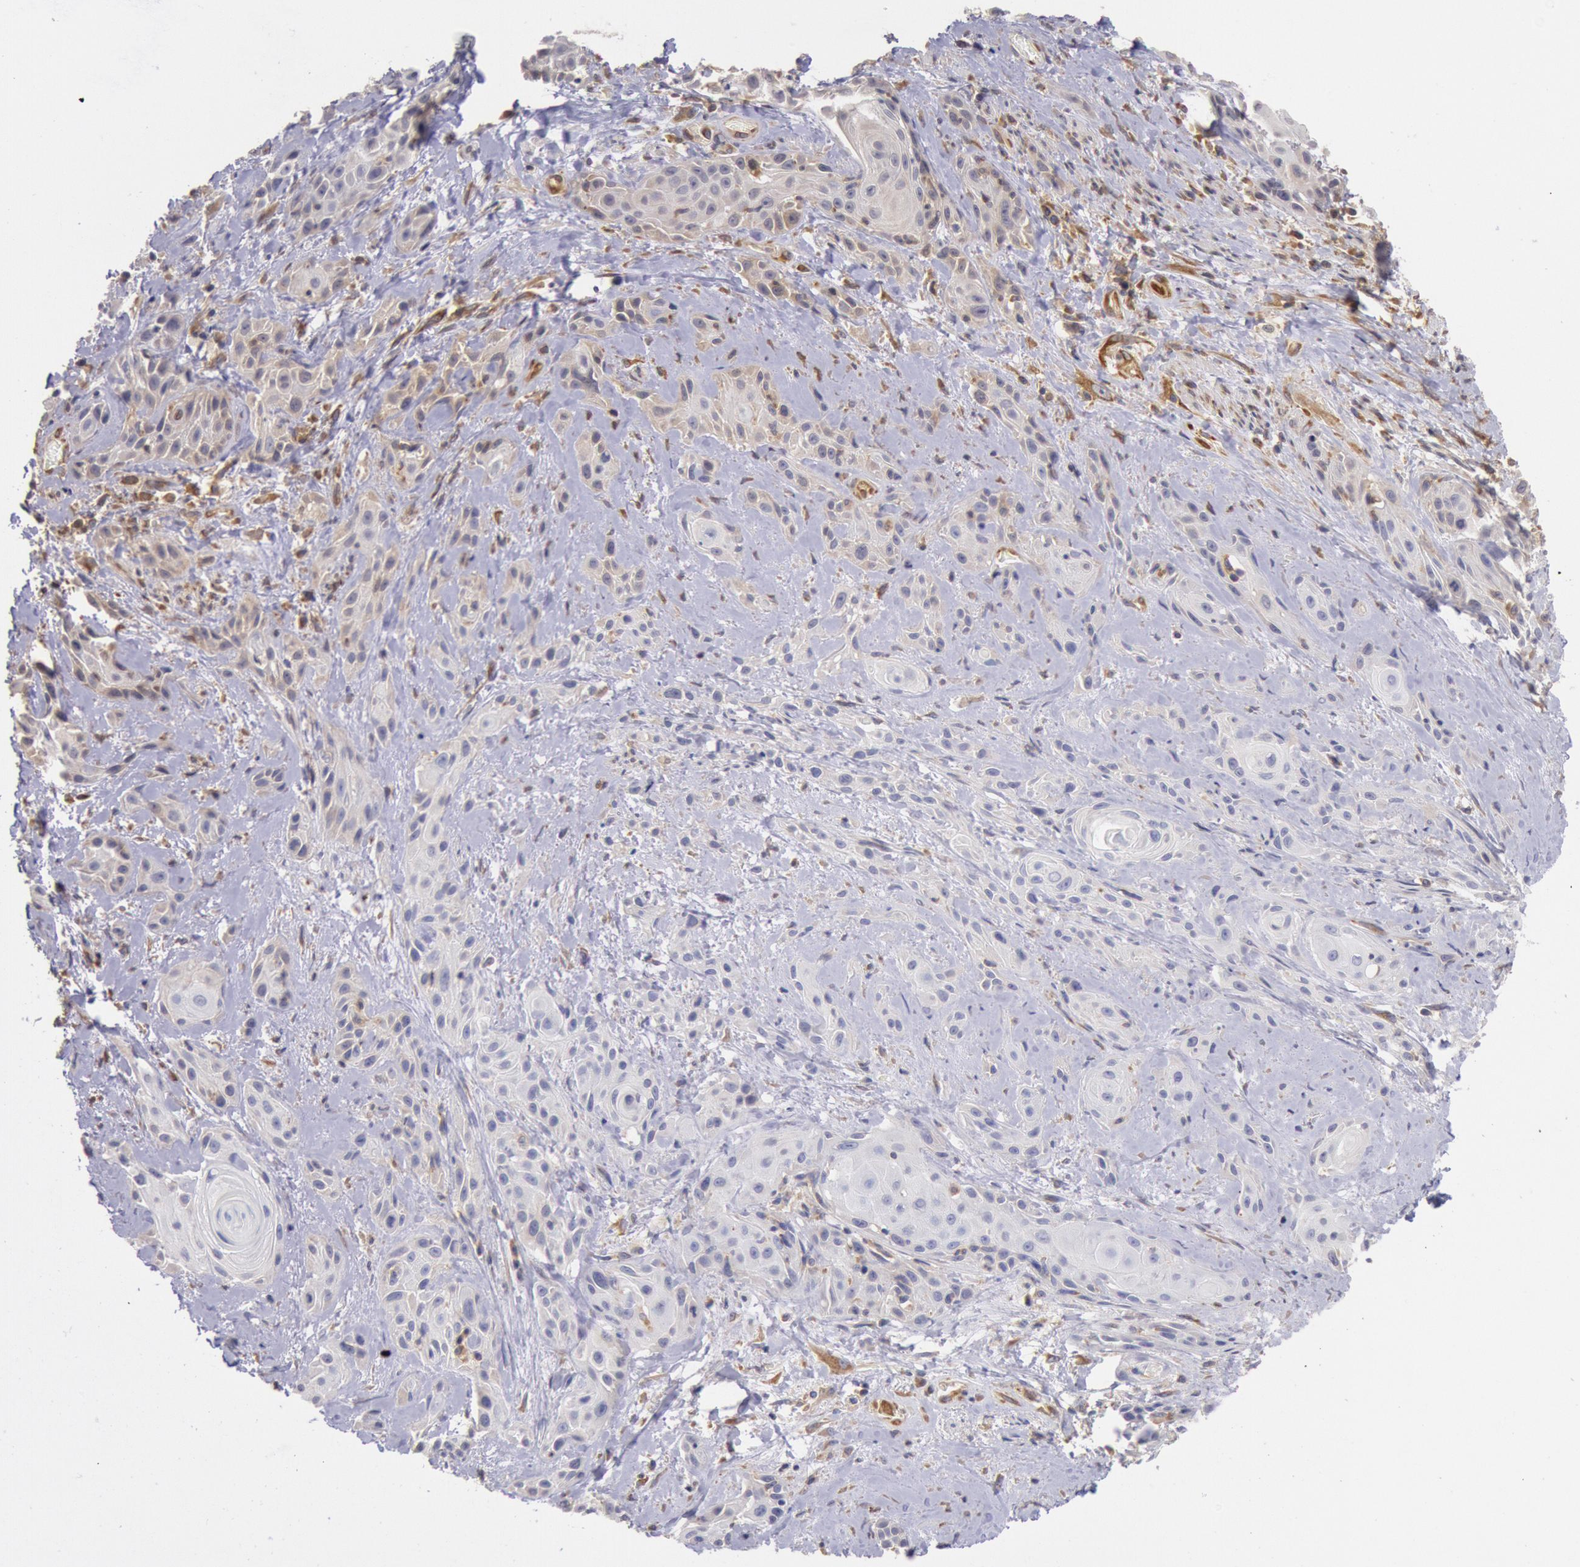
{"staining": {"intensity": "moderate", "quantity": ">75%", "location": "cytoplasmic/membranous"}, "tissue": "skin cancer", "cell_type": "Tumor cells", "image_type": "cancer", "snomed": [{"axis": "morphology", "description": "Squamous cell carcinoma, NOS"}, {"axis": "topography", "description": "Skin"}, {"axis": "topography", "description": "Anal"}], "caption": "Immunohistochemistry (IHC) (DAB) staining of squamous cell carcinoma (skin) shows moderate cytoplasmic/membranous protein expression in about >75% of tumor cells.", "gene": "DRG1", "patient": {"sex": "male", "age": 64}}